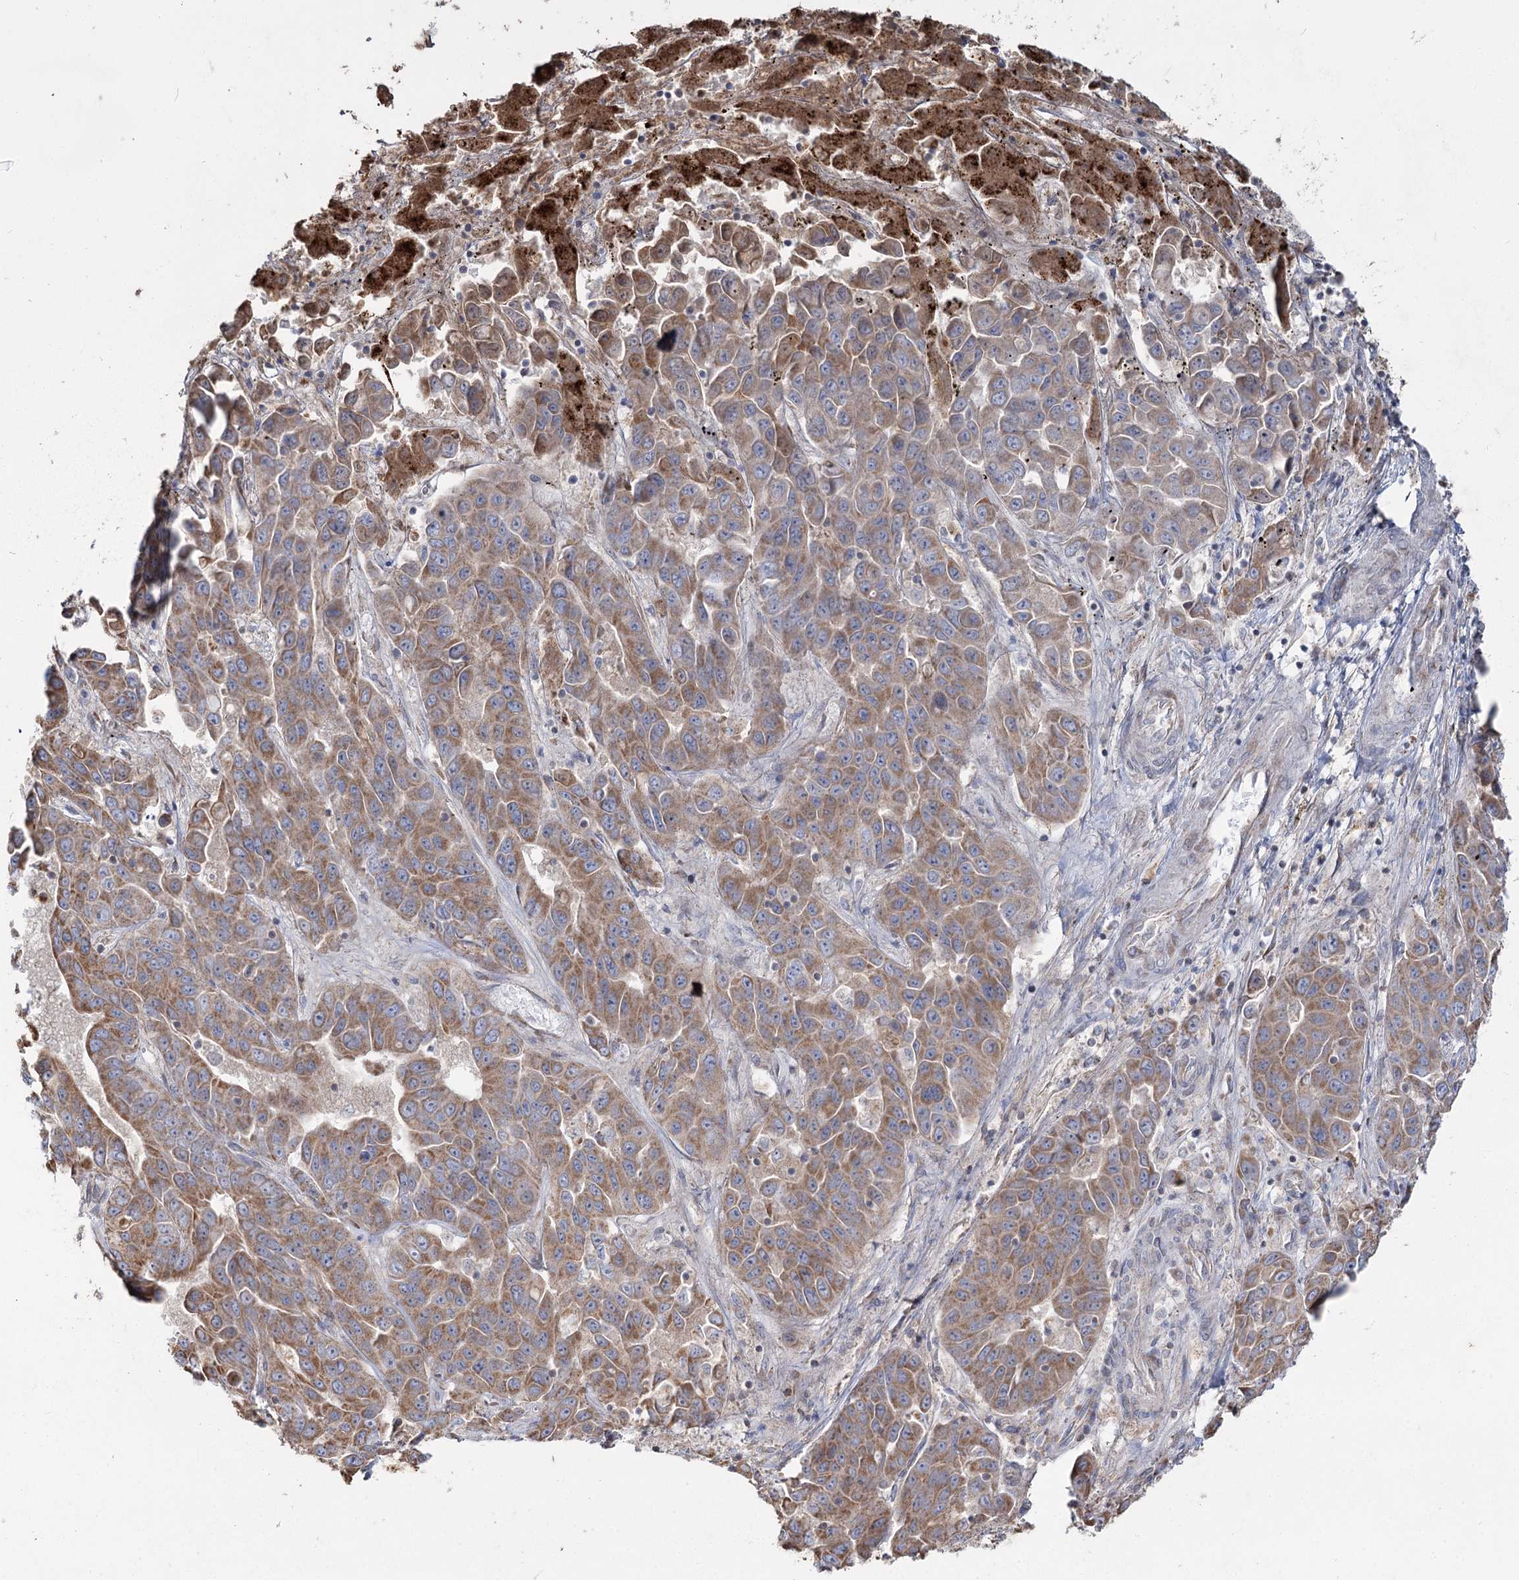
{"staining": {"intensity": "moderate", "quantity": ">75%", "location": "cytoplasmic/membranous"}, "tissue": "liver cancer", "cell_type": "Tumor cells", "image_type": "cancer", "snomed": [{"axis": "morphology", "description": "Cholangiocarcinoma"}, {"axis": "topography", "description": "Liver"}], "caption": "This histopathology image reveals immunohistochemistry staining of human liver cancer, with medium moderate cytoplasmic/membranous staining in about >75% of tumor cells.", "gene": "ACOX2", "patient": {"sex": "female", "age": 52}}